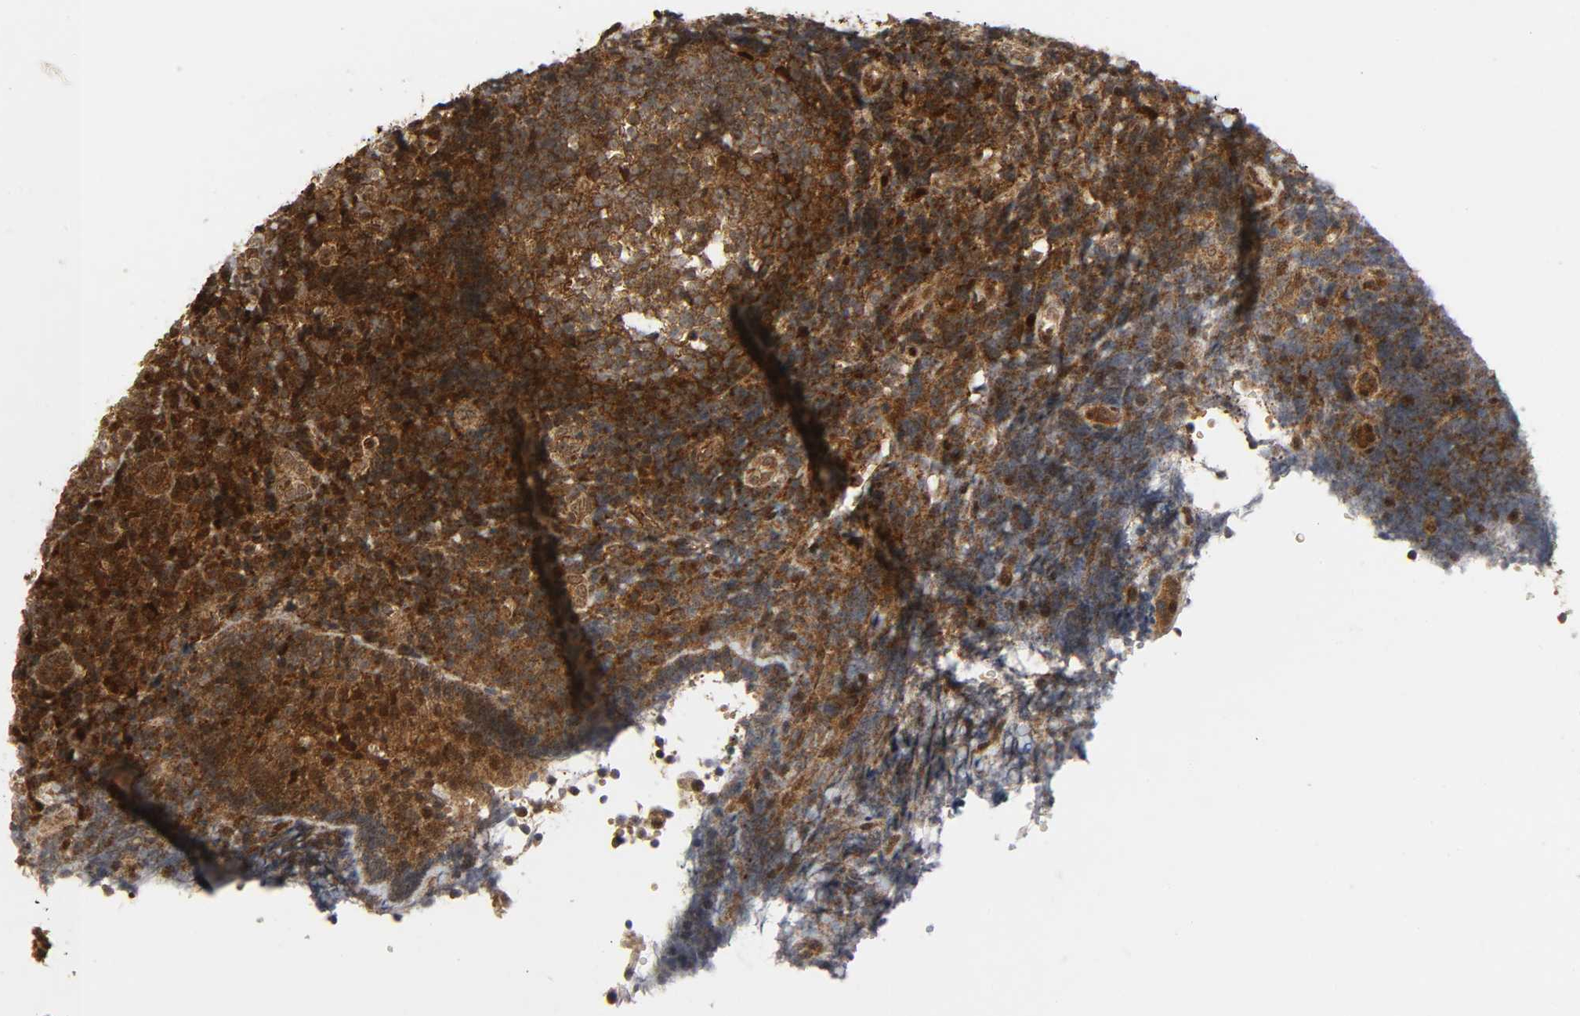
{"staining": {"intensity": "strong", "quantity": ">75%", "location": "cytoplasmic/membranous"}, "tissue": "tonsil", "cell_type": "Germinal center cells", "image_type": "normal", "snomed": [{"axis": "morphology", "description": "Normal tissue, NOS"}, {"axis": "topography", "description": "Tonsil"}], "caption": "DAB (3,3'-diaminobenzidine) immunohistochemical staining of unremarkable human tonsil demonstrates strong cytoplasmic/membranous protein staining in approximately >75% of germinal center cells. (IHC, brightfield microscopy, high magnification).", "gene": "CHUK", "patient": {"sex": "female", "age": 40}}